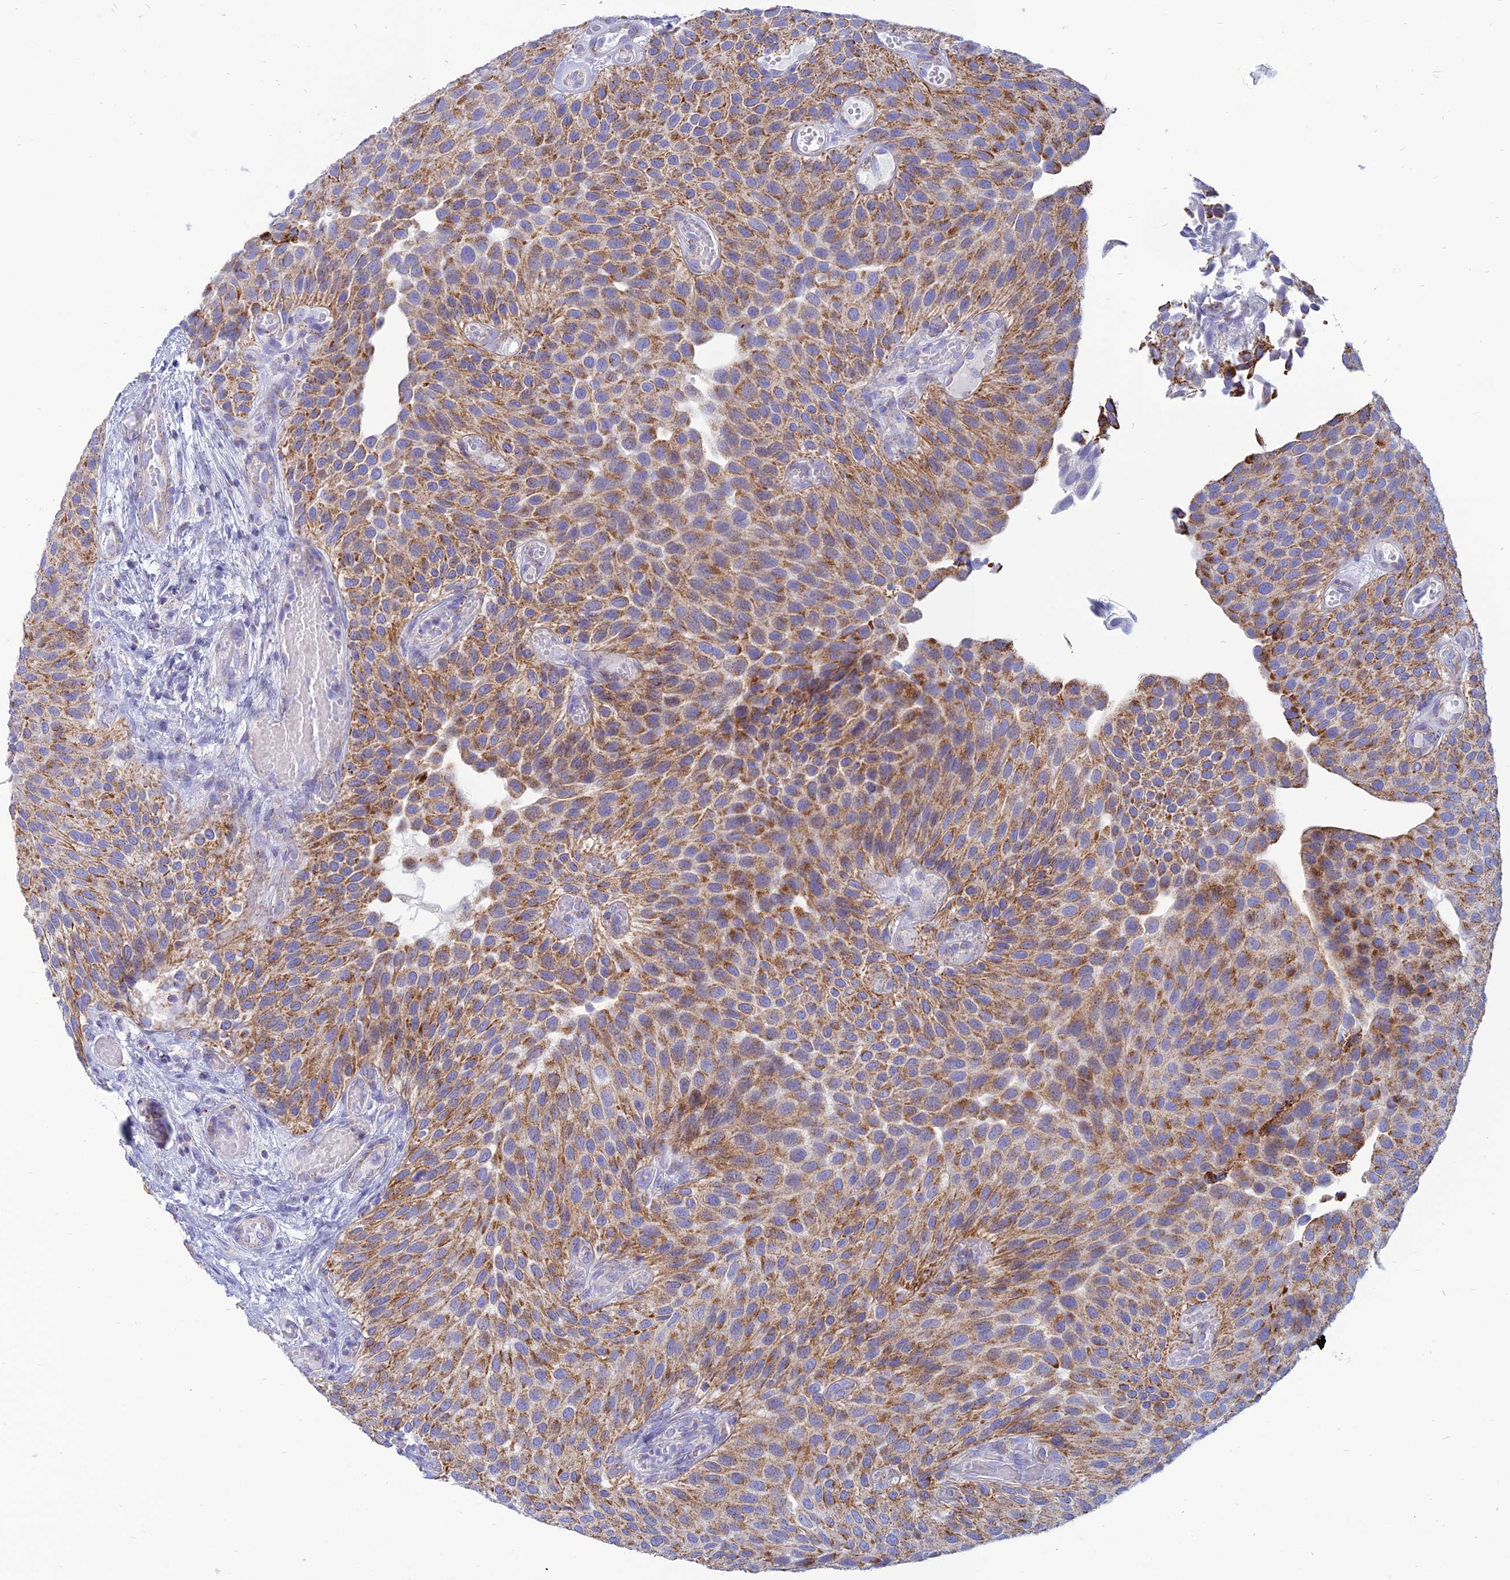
{"staining": {"intensity": "moderate", "quantity": ">75%", "location": "cytoplasmic/membranous"}, "tissue": "urothelial cancer", "cell_type": "Tumor cells", "image_type": "cancer", "snomed": [{"axis": "morphology", "description": "Urothelial carcinoma, Low grade"}, {"axis": "topography", "description": "Urinary bladder"}], "caption": "Urothelial carcinoma (low-grade) stained for a protein demonstrates moderate cytoplasmic/membranous positivity in tumor cells.", "gene": "PACC1", "patient": {"sex": "male", "age": 89}}